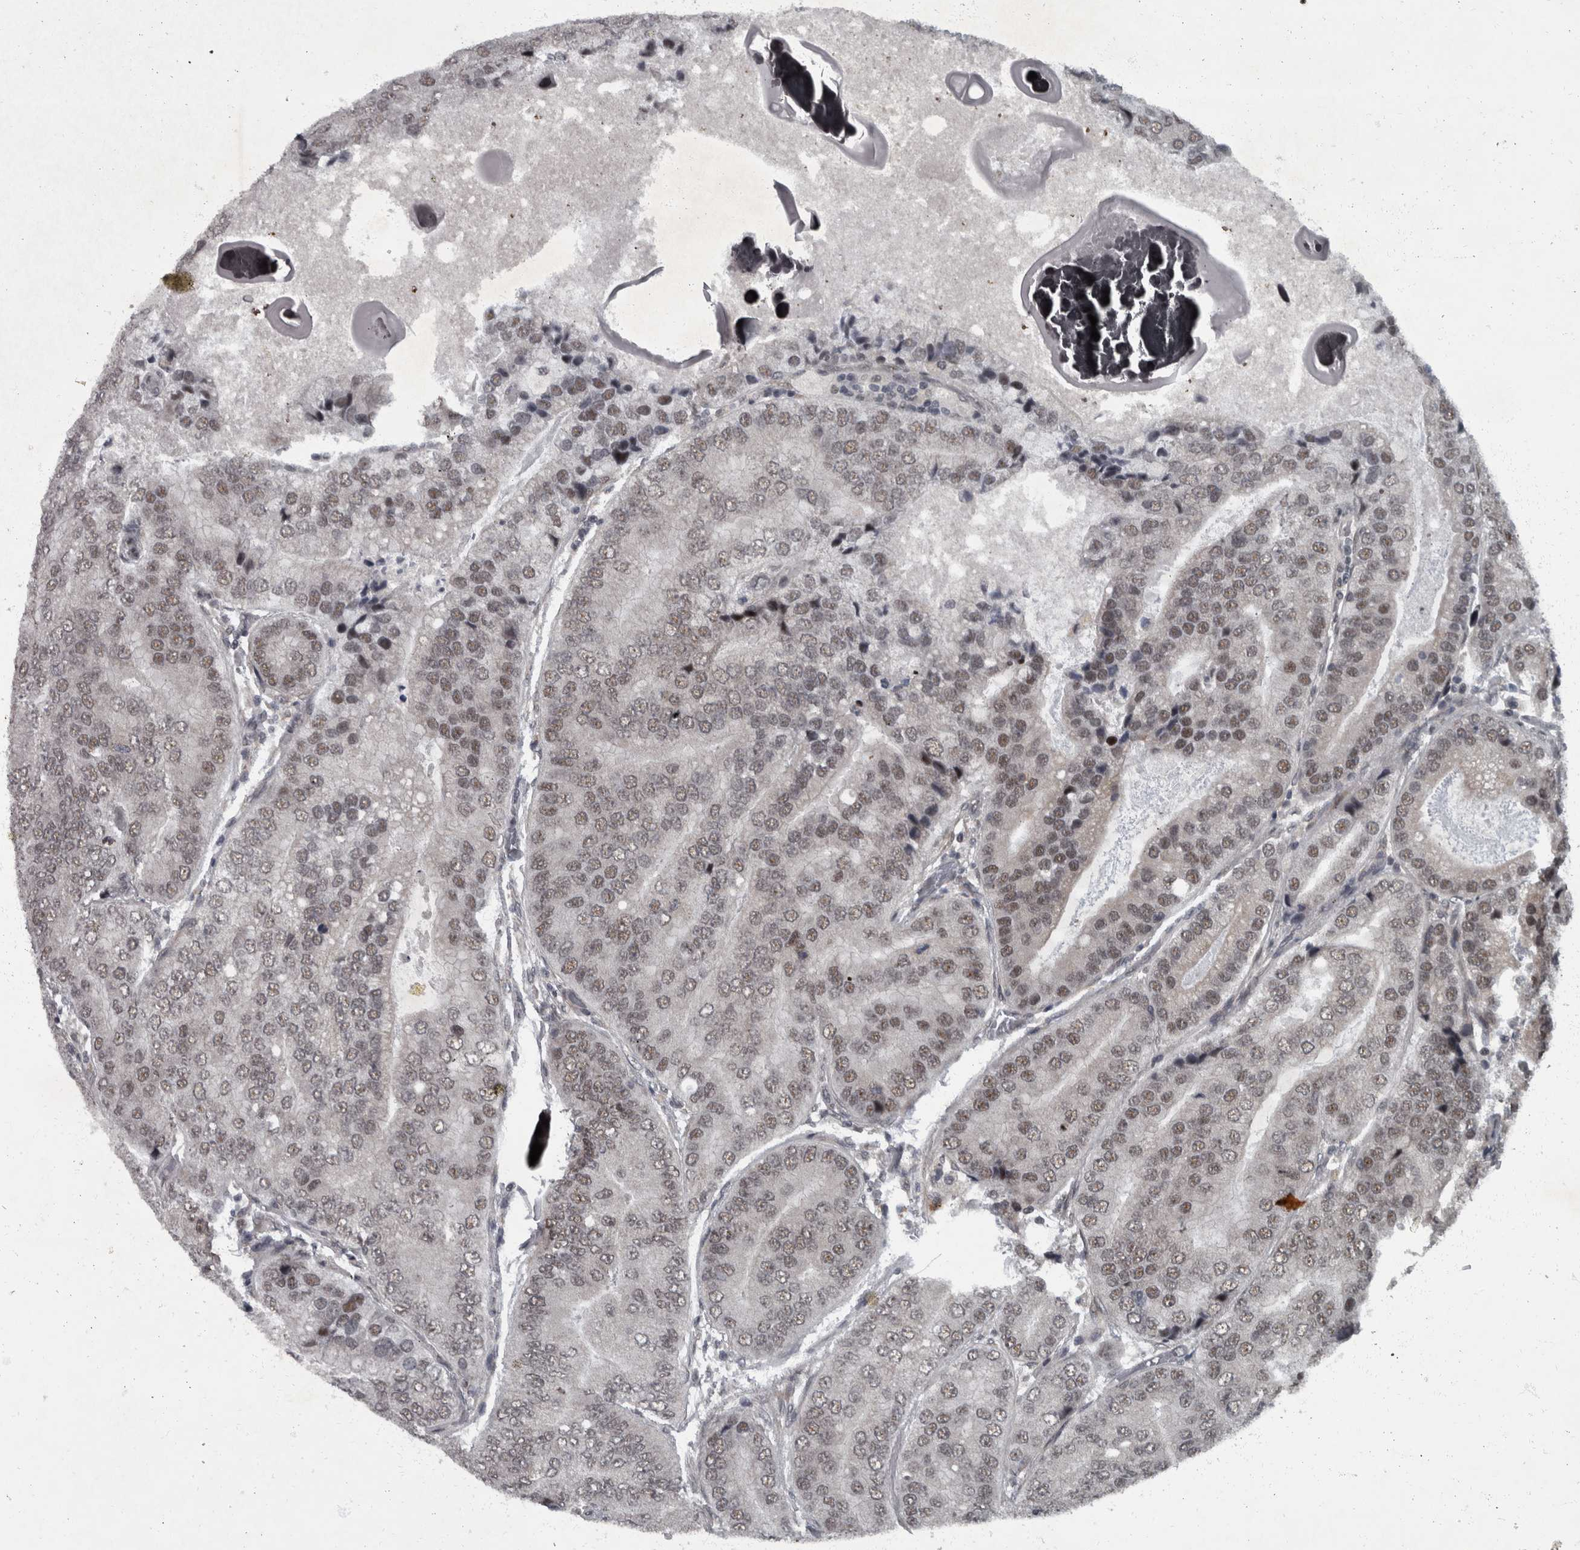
{"staining": {"intensity": "weak", "quantity": ">75%", "location": "nuclear"}, "tissue": "prostate cancer", "cell_type": "Tumor cells", "image_type": "cancer", "snomed": [{"axis": "morphology", "description": "Adenocarcinoma, High grade"}, {"axis": "topography", "description": "Prostate"}], "caption": "Tumor cells reveal weak nuclear expression in approximately >75% of cells in prostate adenocarcinoma (high-grade). The staining was performed using DAB (3,3'-diaminobenzidine), with brown indicating positive protein expression. Nuclei are stained blue with hematoxylin.", "gene": "WDR33", "patient": {"sex": "male", "age": 70}}